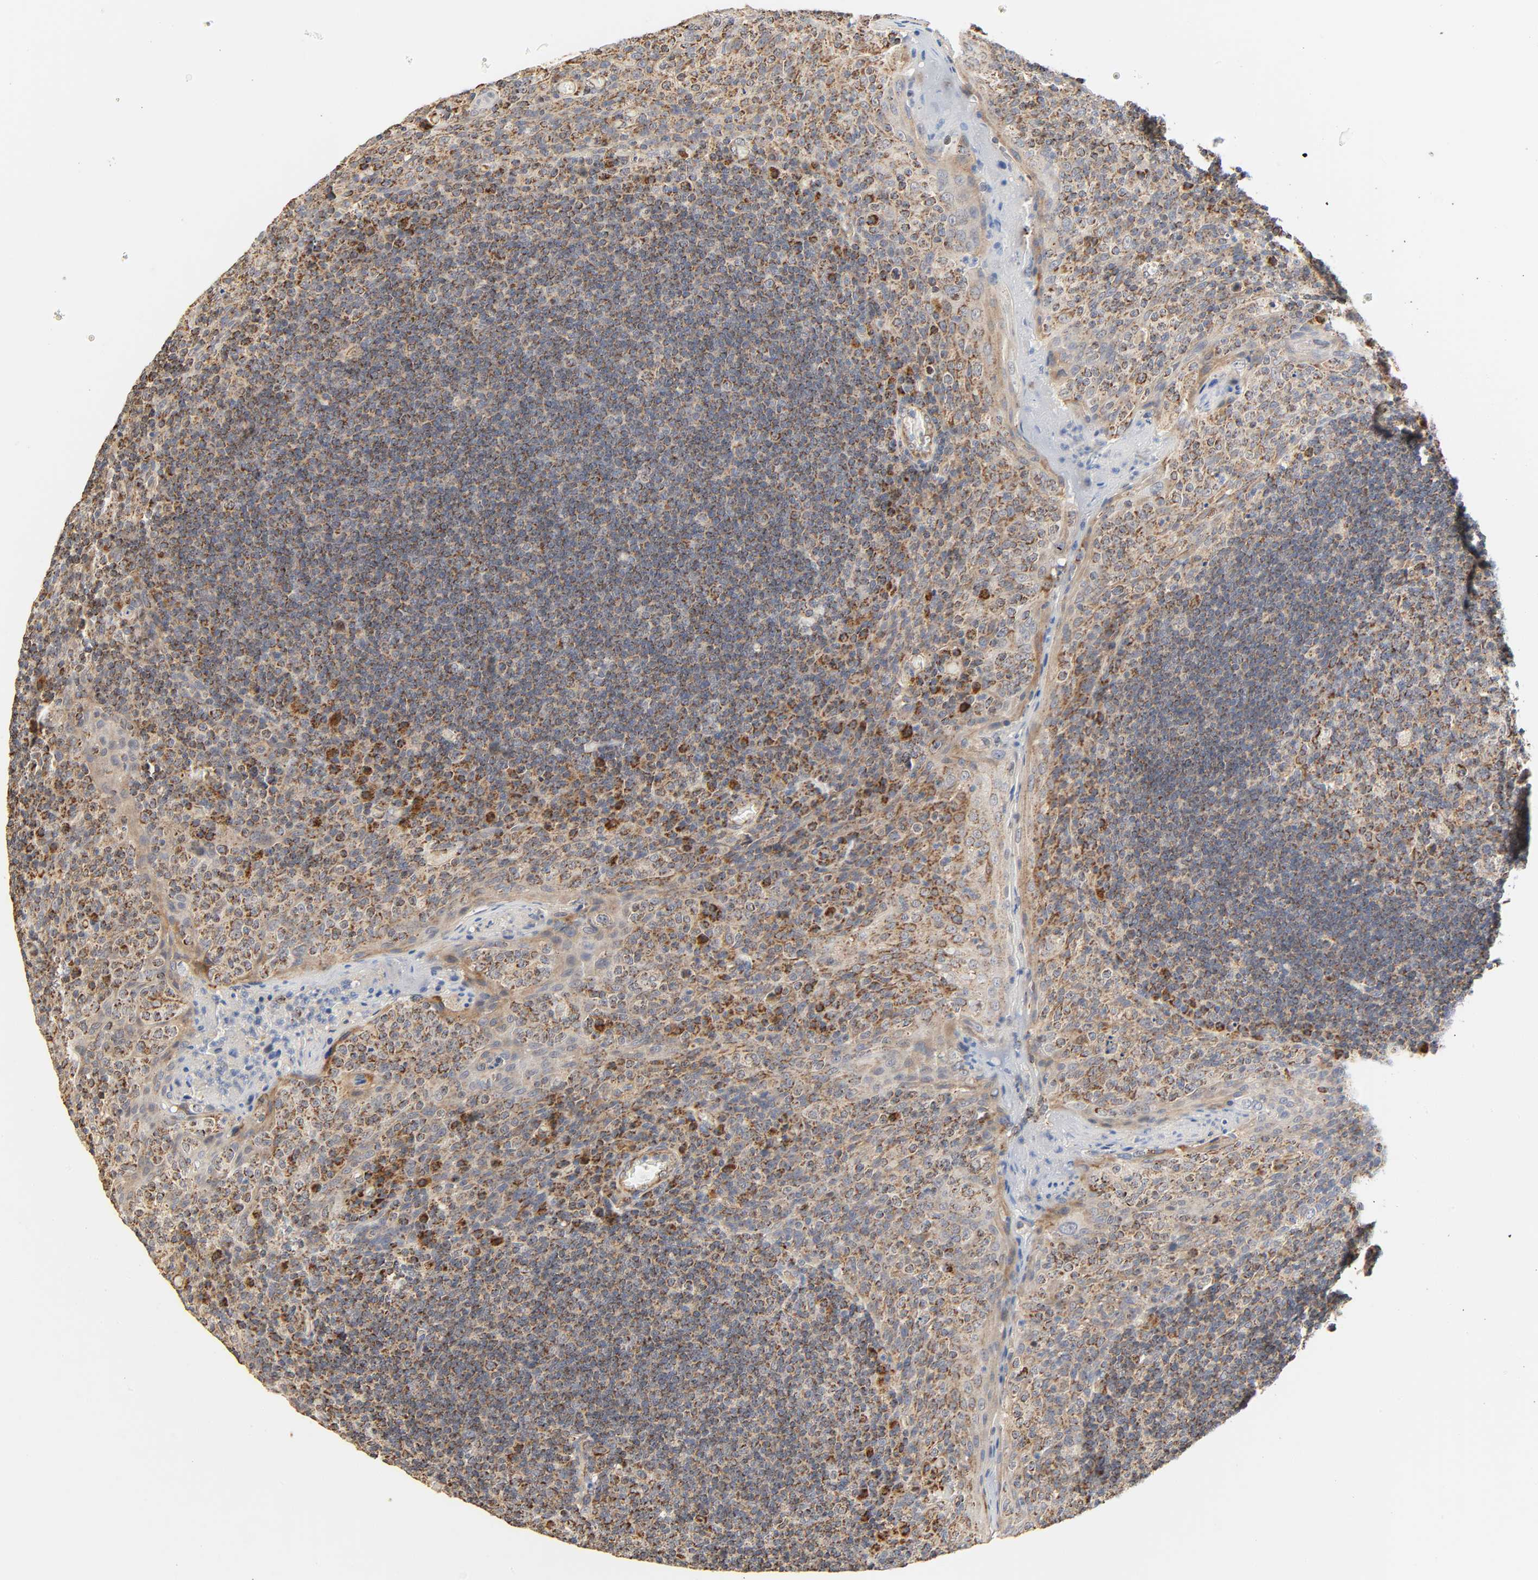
{"staining": {"intensity": "strong", "quantity": "25%-75%", "location": "cytoplasmic/membranous"}, "tissue": "tonsil", "cell_type": "Germinal center cells", "image_type": "normal", "snomed": [{"axis": "morphology", "description": "Normal tissue, NOS"}, {"axis": "topography", "description": "Tonsil"}], "caption": "Approximately 25%-75% of germinal center cells in unremarkable tonsil show strong cytoplasmic/membranous protein staining as visualized by brown immunohistochemical staining.", "gene": "ZMAT5", "patient": {"sex": "male", "age": 17}}